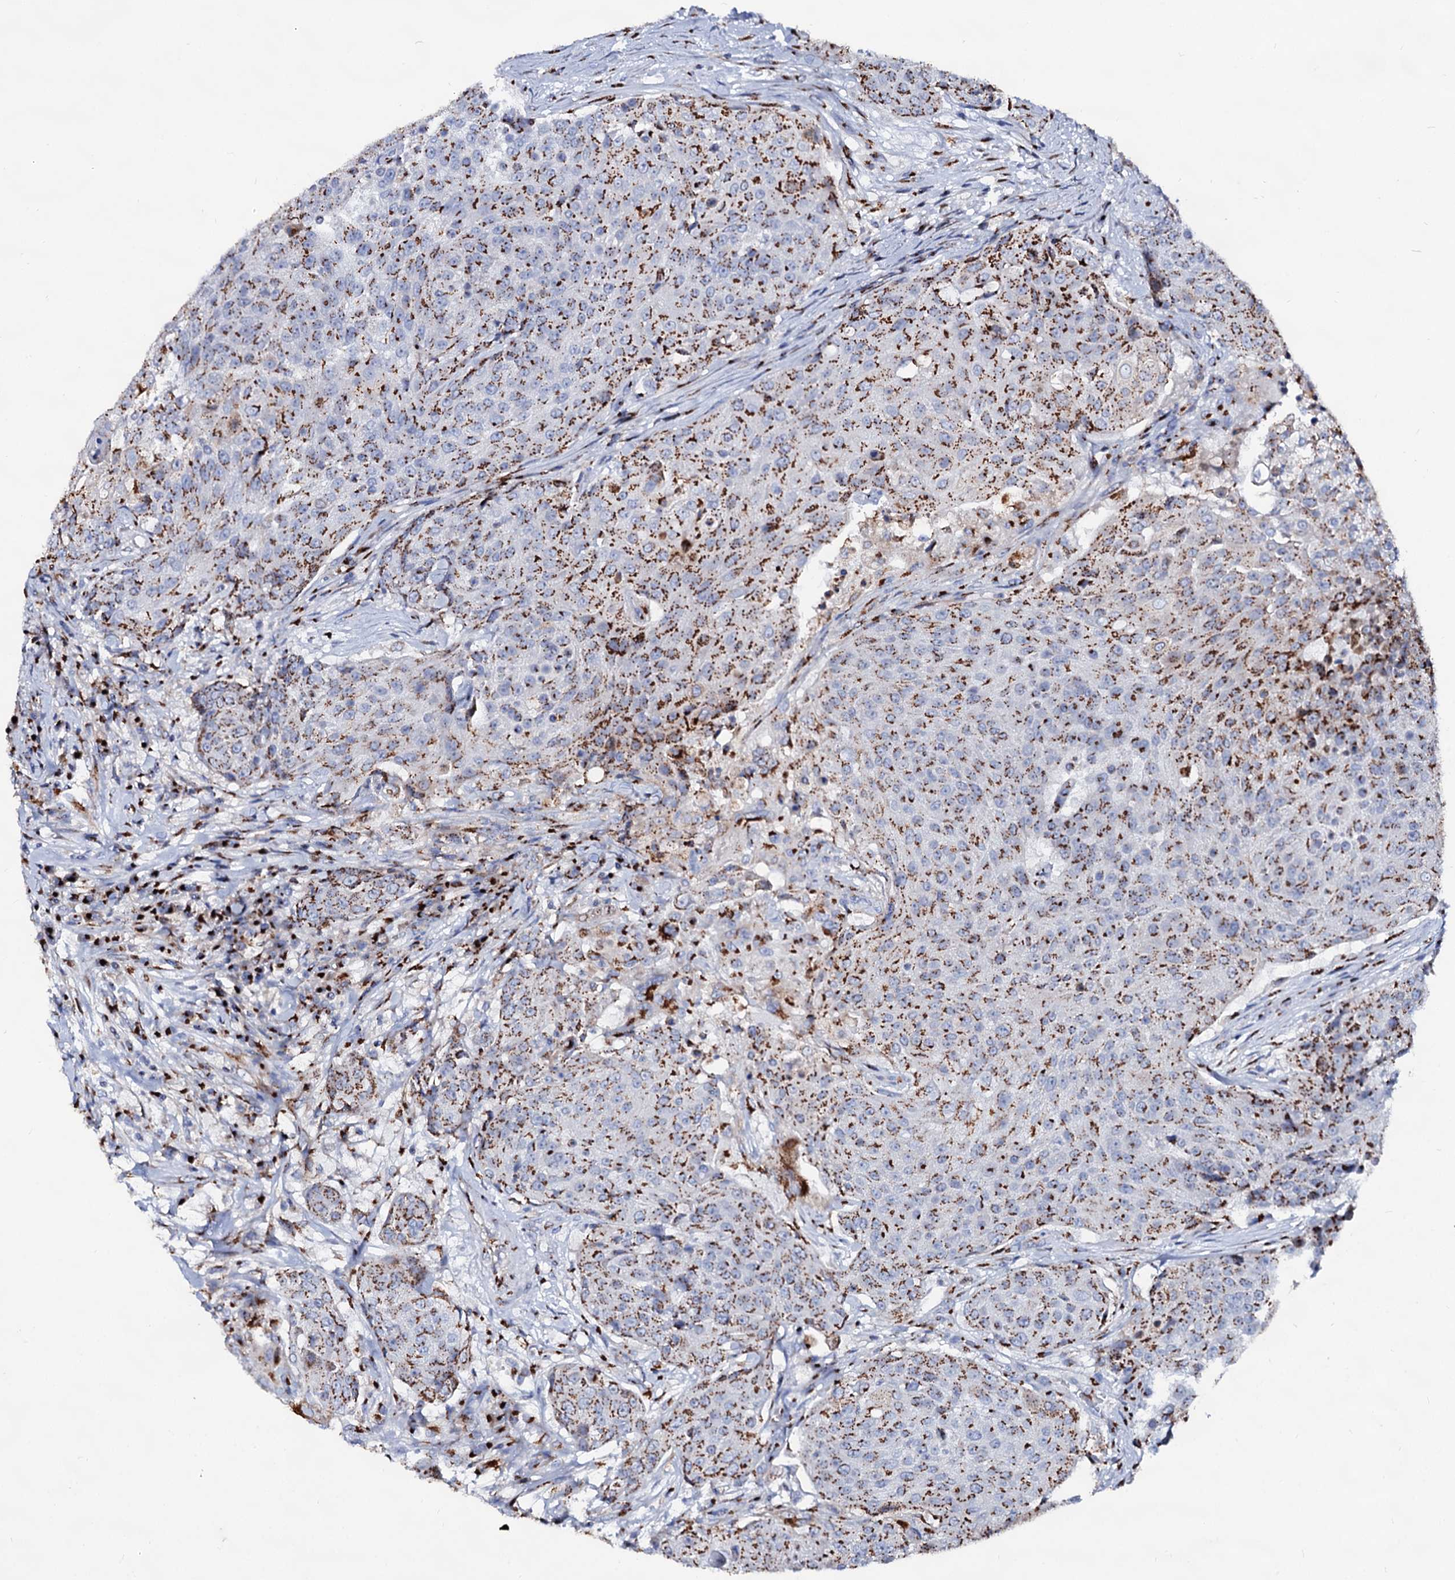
{"staining": {"intensity": "strong", "quantity": ">75%", "location": "cytoplasmic/membranous"}, "tissue": "urothelial cancer", "cell_type": "Tumor cells", "image_type": "cancer", "snomed": [{"axis": "morphology", "description": "Urothelial carcinoma, High grade"}, {"axis": "topography", "description": "Urinary bladder"}], "caption": "A histopathology image of urothelial carcinoma (high-grade) stained for a protein exhibits strong cytoplasmic/membranous brown staining in tumor cells. (DAB IHC, brown staining for protein, blue staining for nuclei).", "gene": "TM9SF3", "patient": {"sex": "female", "age": 63}}